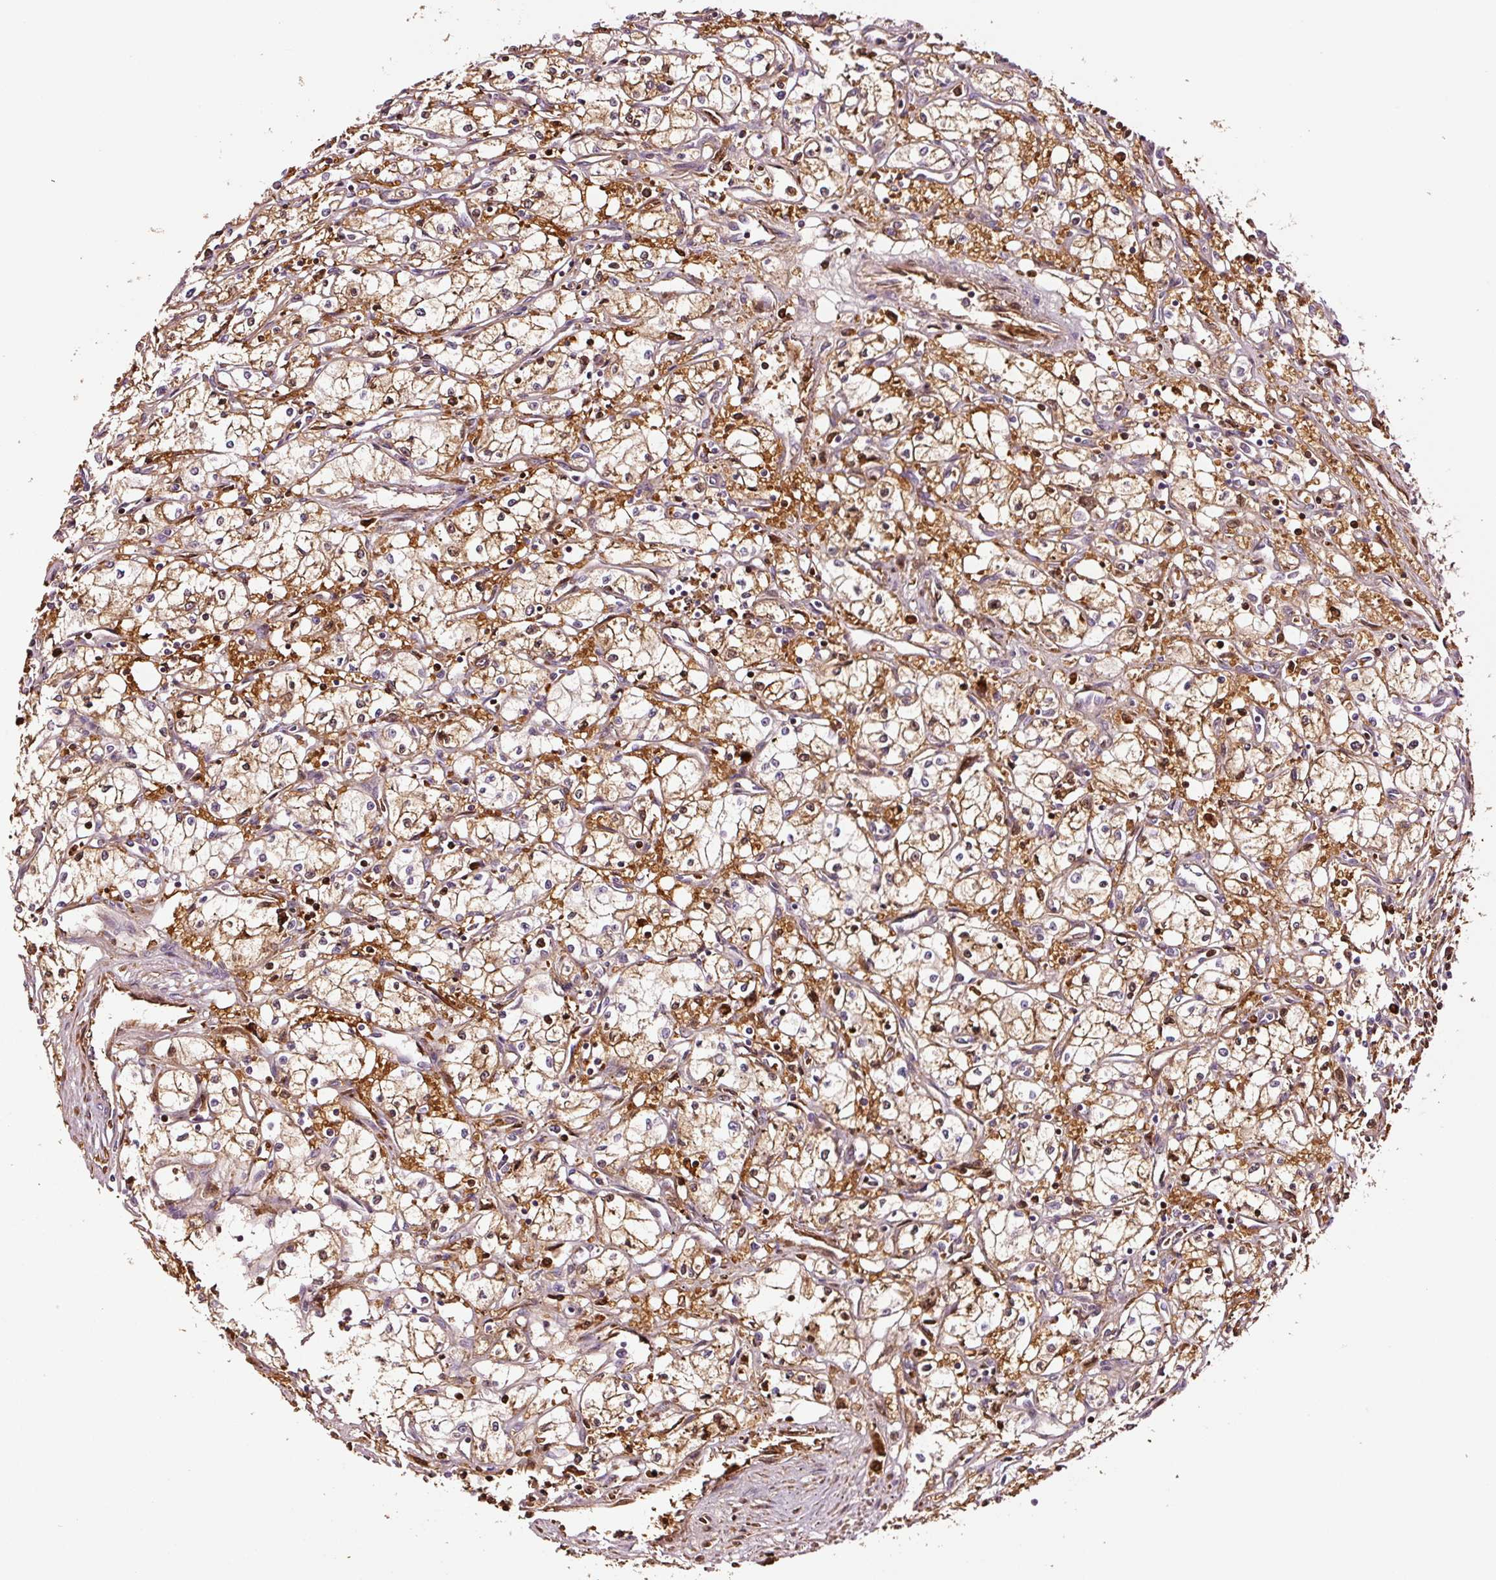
{"staining": {"intensity": "moderate", "quantity": ">75%", "location": "cytoplasmic/membranous"}, "tissue": "renal cancer", "cell_type": "Tumor cells", "image_type": "cancer", "snomed": [{"axis": "morphology", "description": "Adenocarcinoma, NOS"}, {"axis": "topography", "description": "Kidney"}], "caption": "Protein expression by immunohistochemistry (IHC) reveals moderate cytoplasmic/membranous staining in approximately >75% of tumor cells in renal cancer (adenocarcinoma).", "gene": "PGLYRP2", "patient": {"sex": "male", "age": 59}}